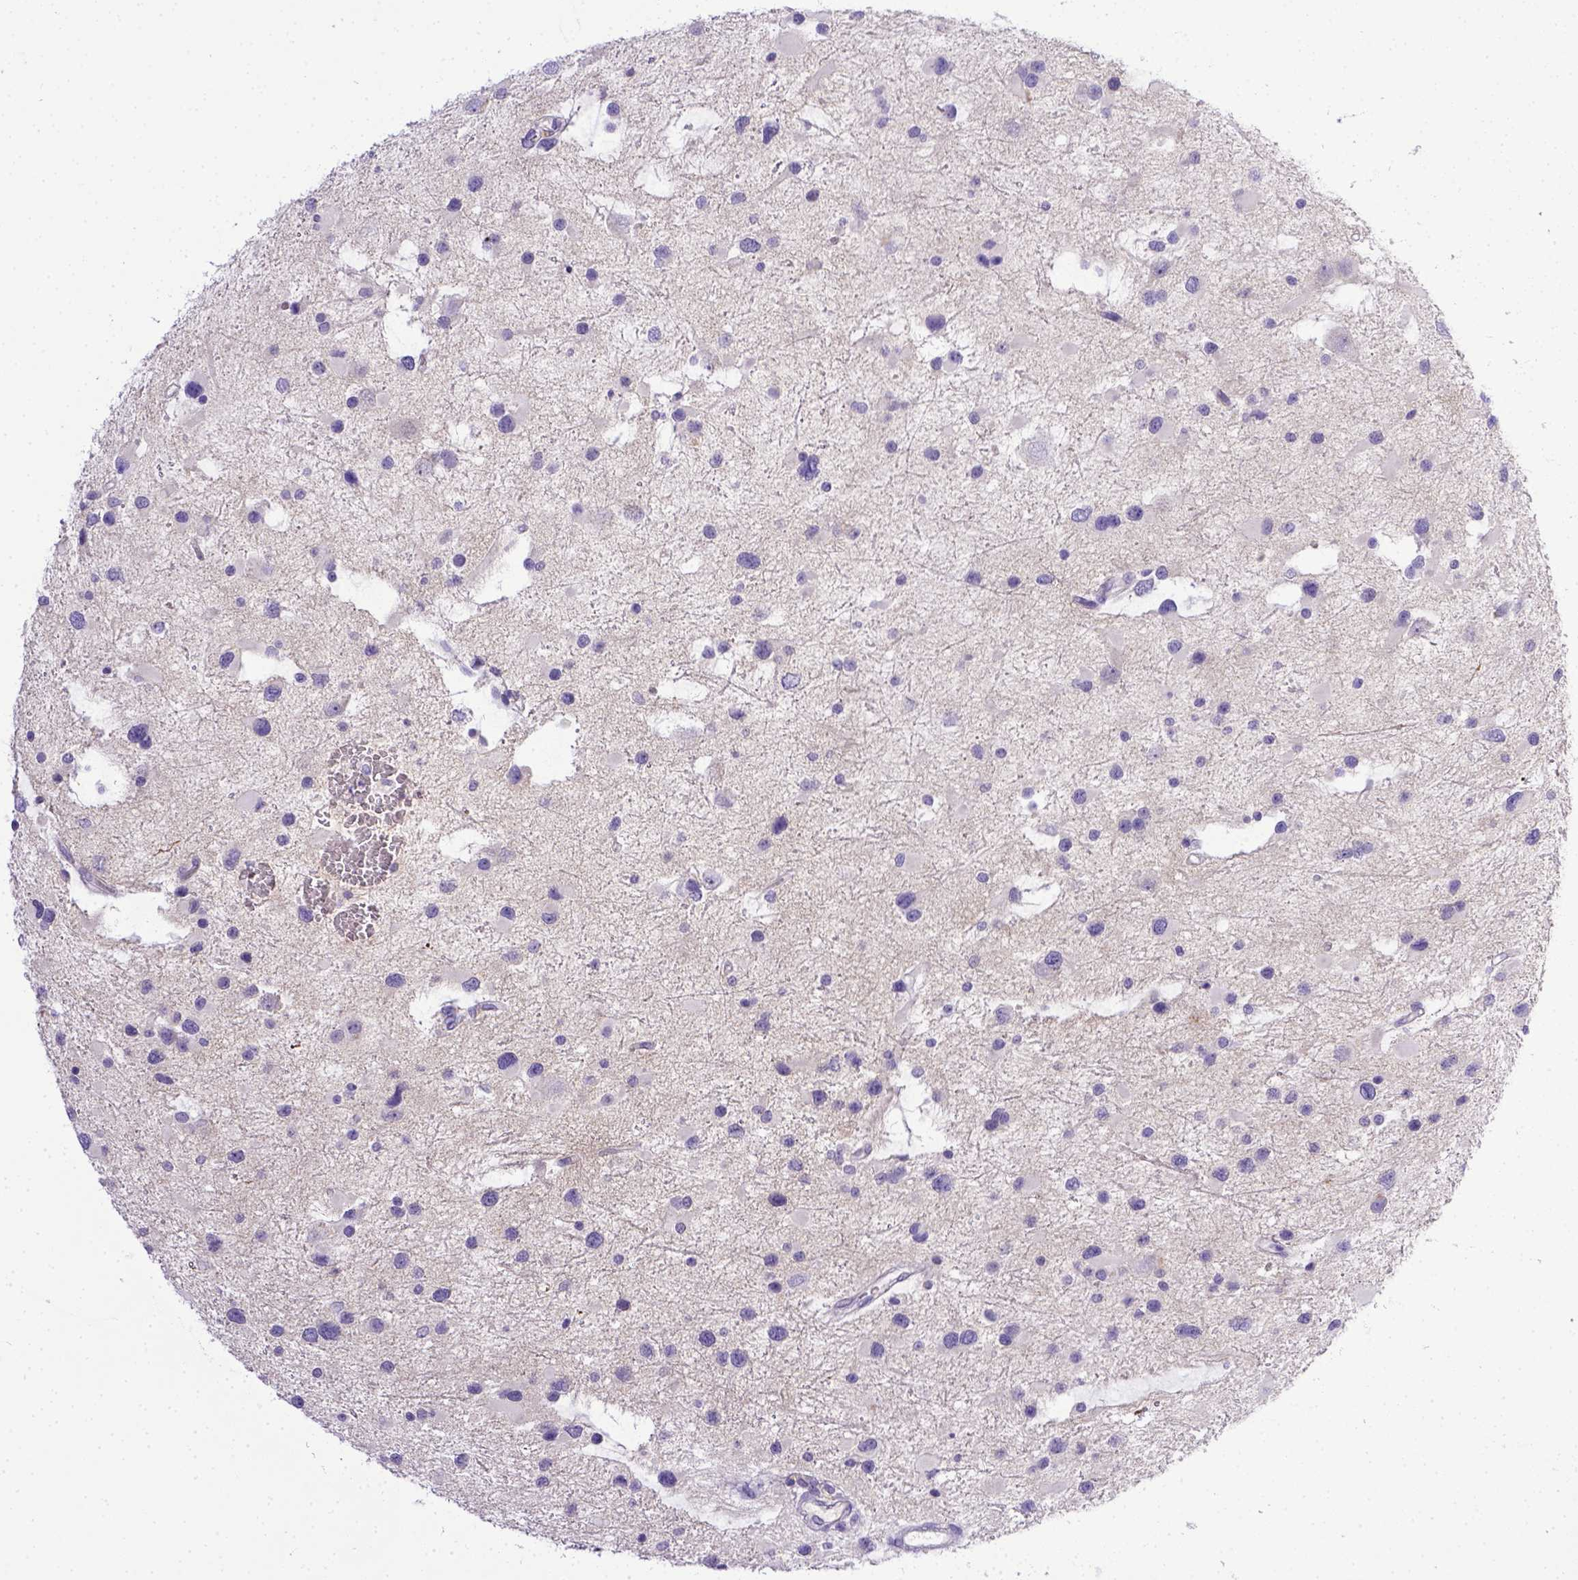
{"staining": {"intensity": "negative", "quantity": "none", "location": "none"}, "tissue": "glioma", "cell_type": "Tumor cells", "image_type": "cancer", "snomed": [{"axis": "morphology", "description": "Glioma, malignant, Low grade"}, {"axis": "topography", "description": "Brain"}], "caption": "Immunohistochemical staining of human glioma demonstrates no significant expression in tumor cells.", "gene": "BTN1A1", "patient": {"sex": "female", "age": 32}}